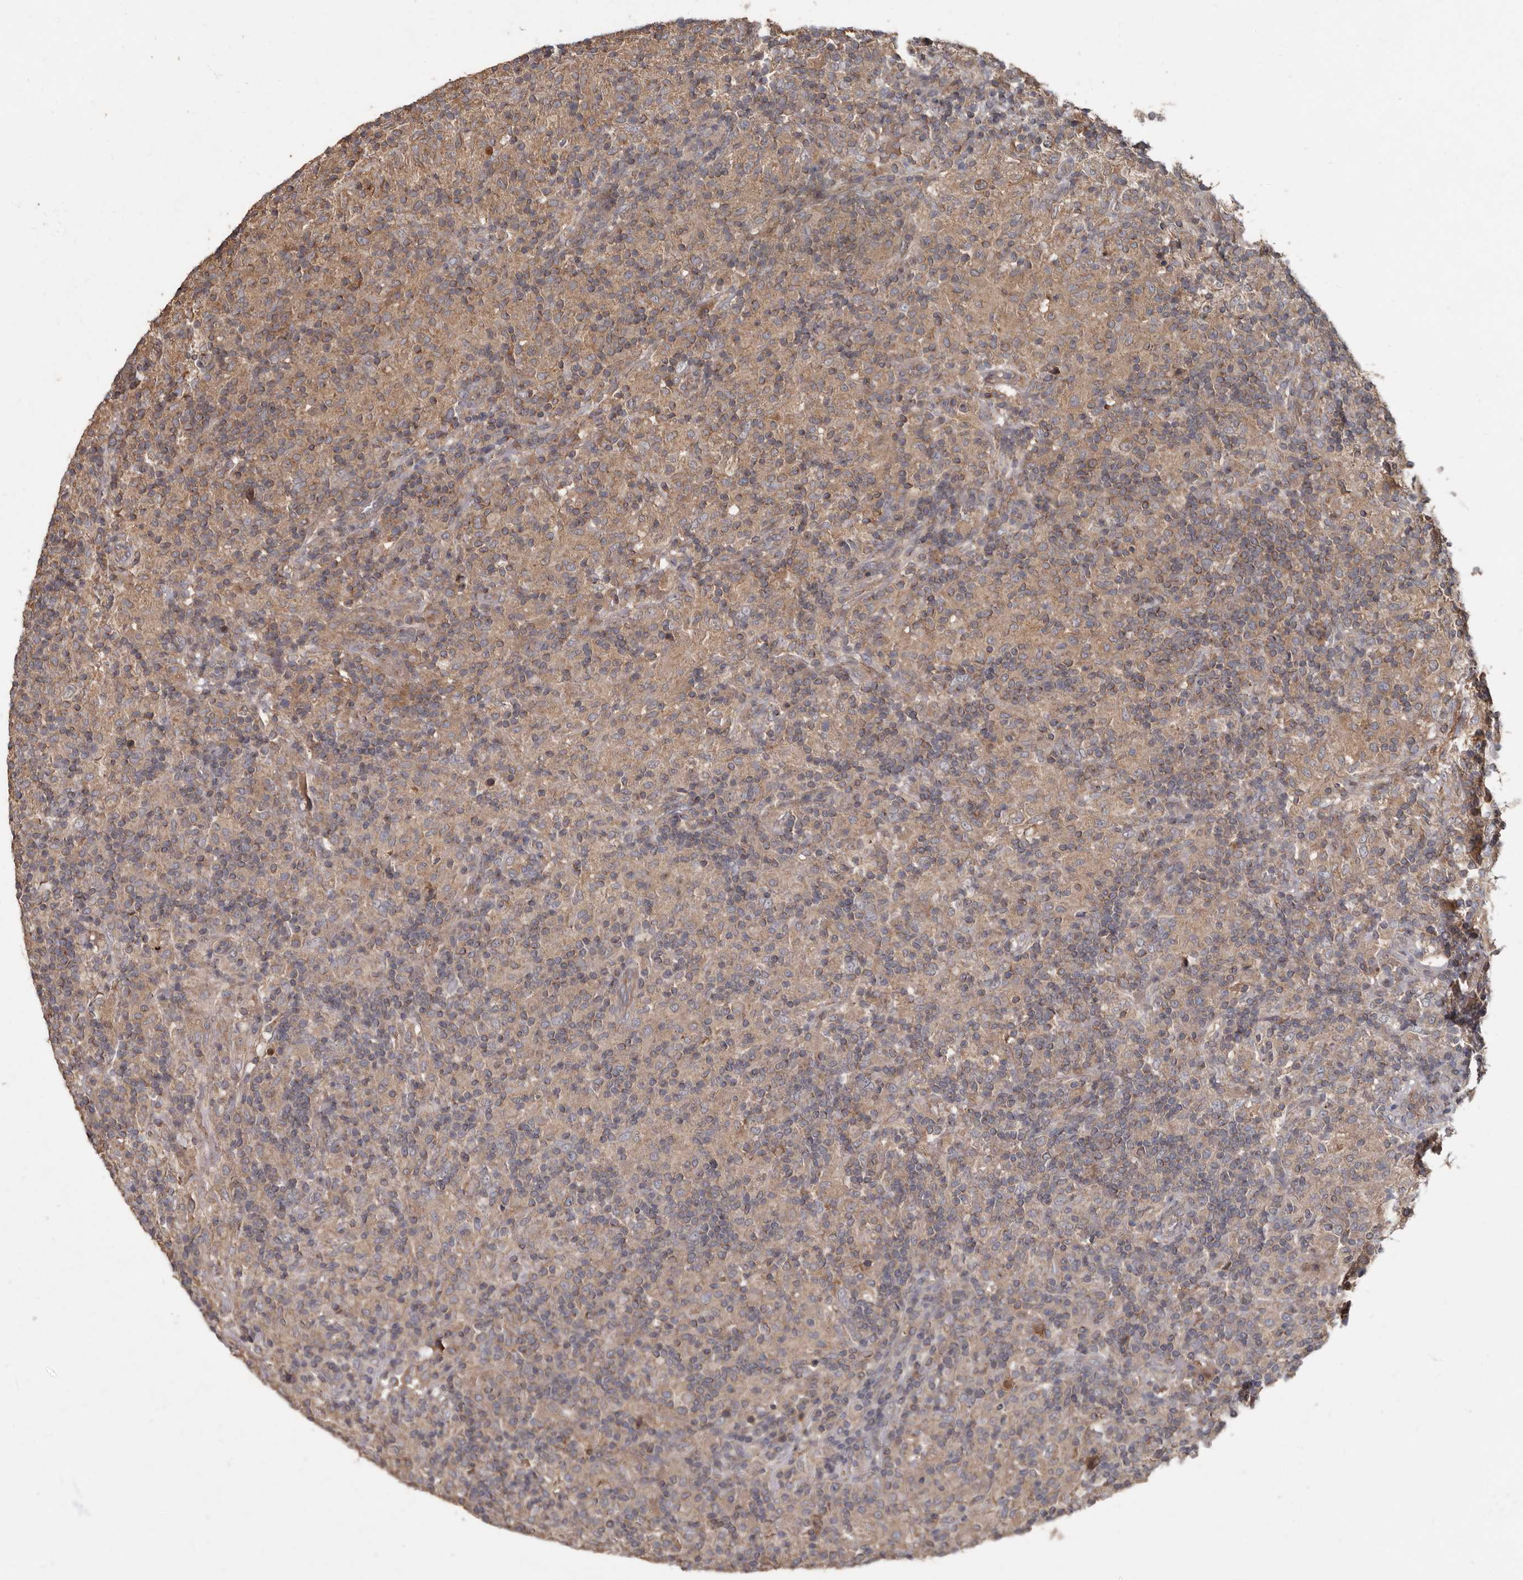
{"staining": {"intensity": "weak", "quantity": "<25%", "location": "cytoplasmic/membranous"}, "tissue": "lymphoma", "cell_type": "Tumor cells", "image_type": "cancer", "snomed": [{"axis": "morphology", "description": "Hodgkin's disease, NOS"}, {"axis": "topography", "description": "Lymph node"}], "caption": "DAB immunohistochemical staining of Hodgkin's disease reveals no significant positivity in tumor cells. (DAB immunohistochemistry (IHC), high magnification).", "gene": "KIF26B", "patient": {"sex": "male", "age": 70}}